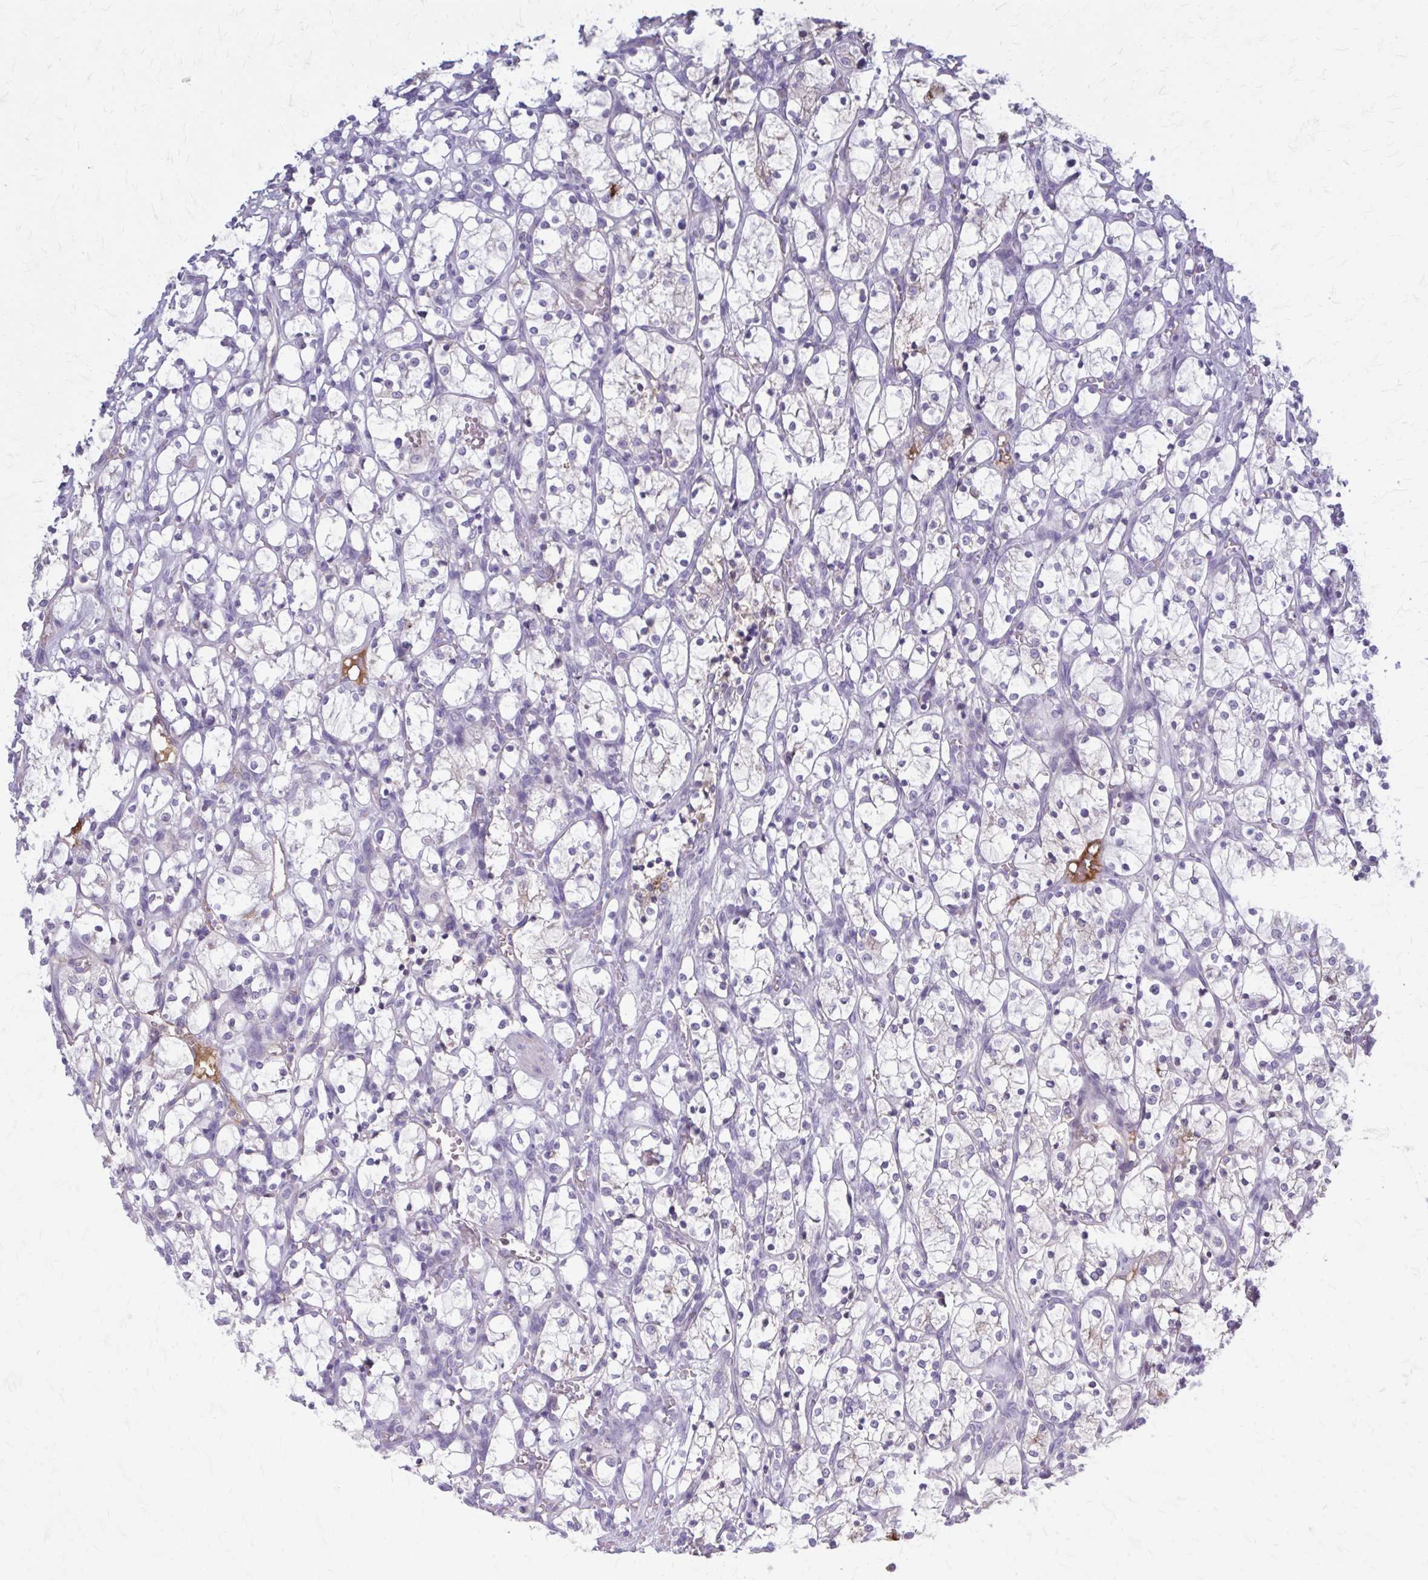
{"staining": {"intensity": "negative", "quantity": "none", "location": "none"}, "tissue": "renal cancer", "cell_type": "Tumor cells", "image_type": "cancer", "snomed": [{"axis": "morphology", "description": "Adenocarcinoma, NOS"}, {"axis": "topography", "description": "Kidney"}], "caption": "The micrograph shows no significant staining in tumor cells of adenocarcinoma (renal).", "gene": "SERPIND1", "patient": {"sex": "female", "age": 69}}